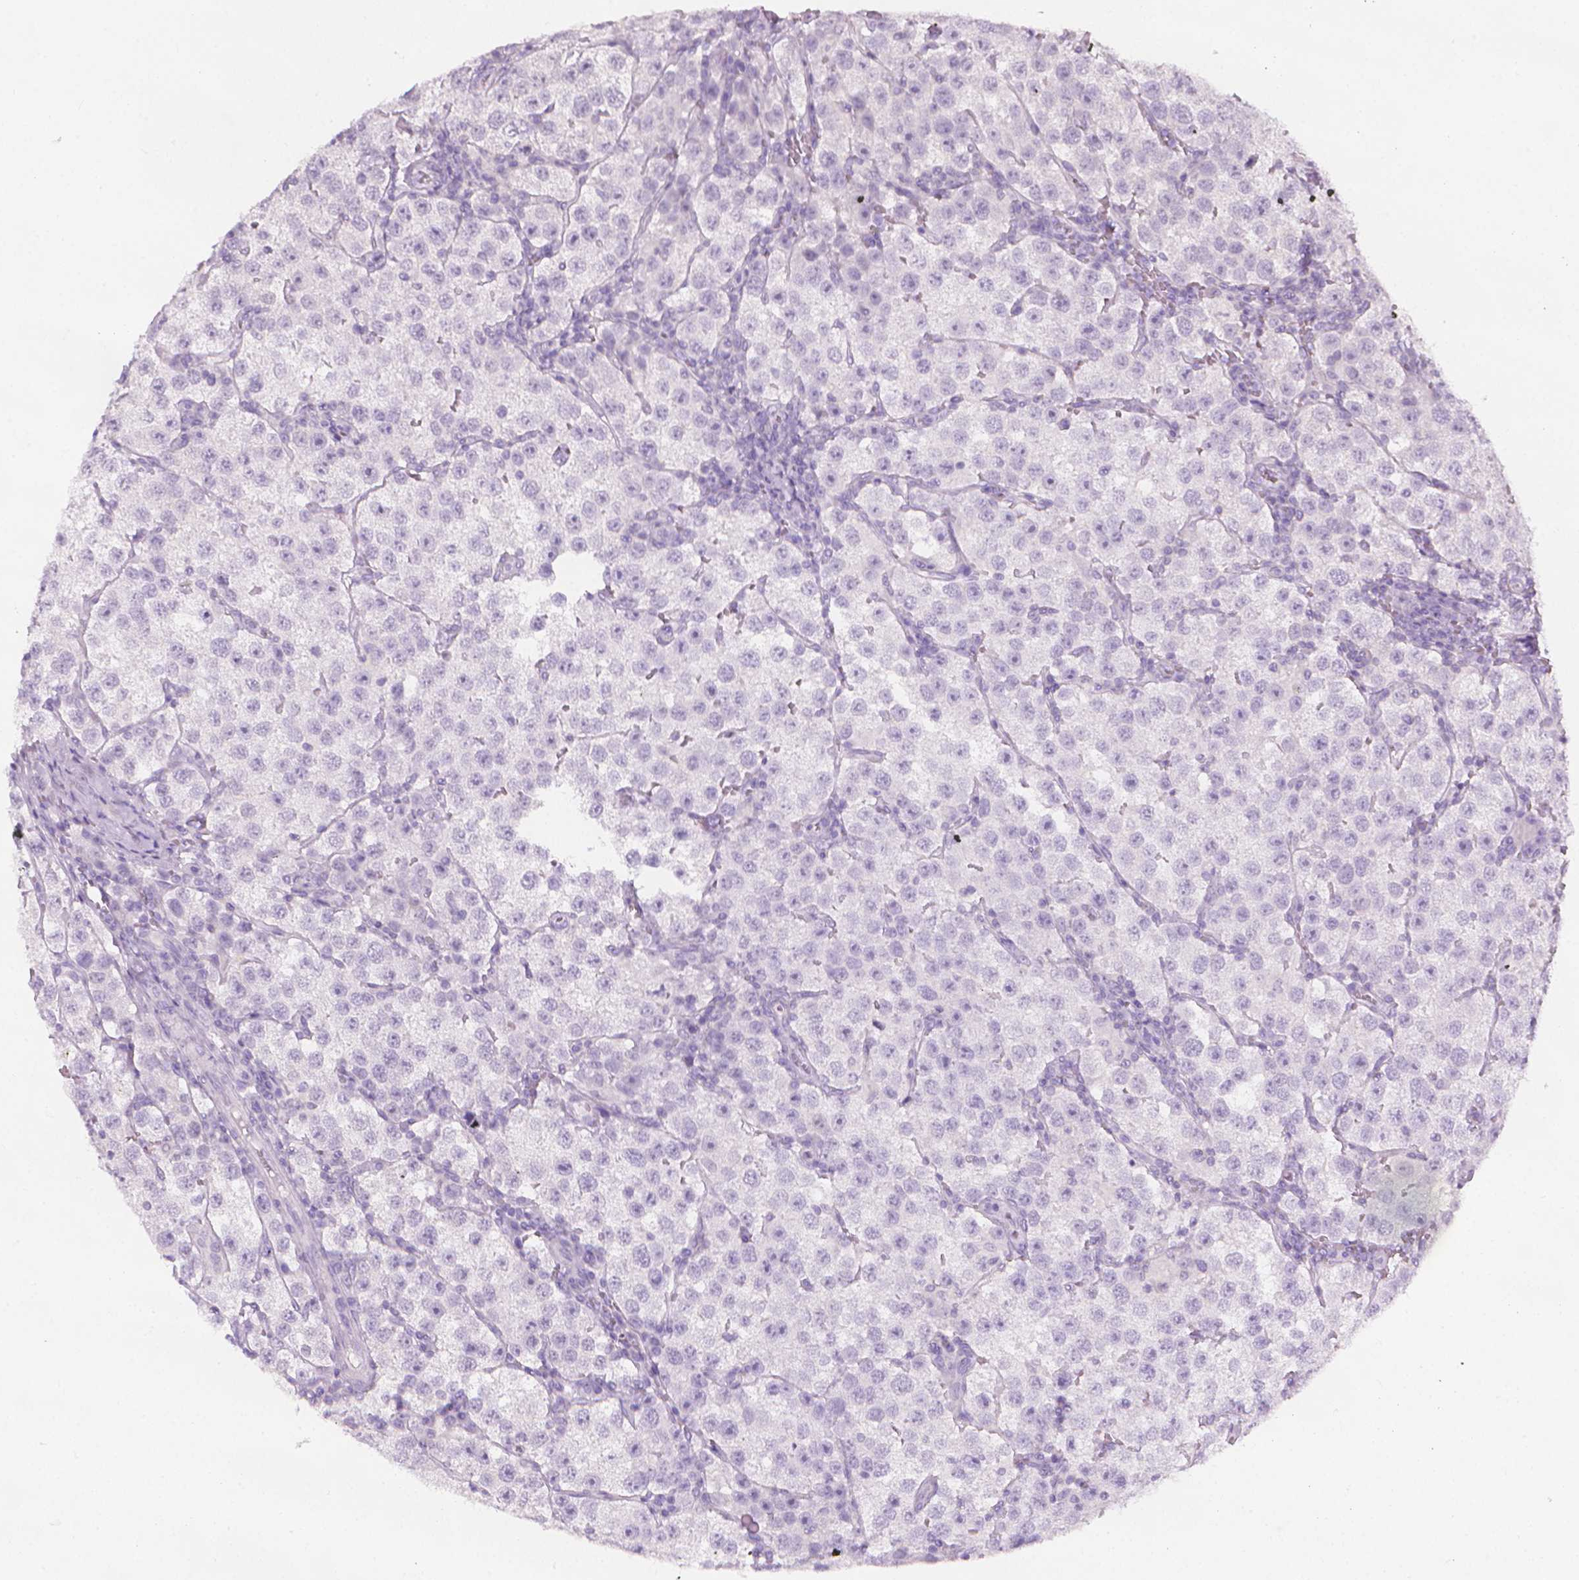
{"staining": {"intensity": "negative", "quantity": "none", "location": "none"}, "tissue": "testis cancer", "cell_type": "Tumor cells", "image_type": "cancer", "snomed": [{"axis": "morphology", "description": "Seminoma, NOS"}, {"axis": "topography", "description": "Testis"}], "caption": "Photomicrograph shows no protein expression in tumor cells of testis cancer tissue.", "gene": "DCAF8L1", "patient": {"sex": "male", "age": 37}}